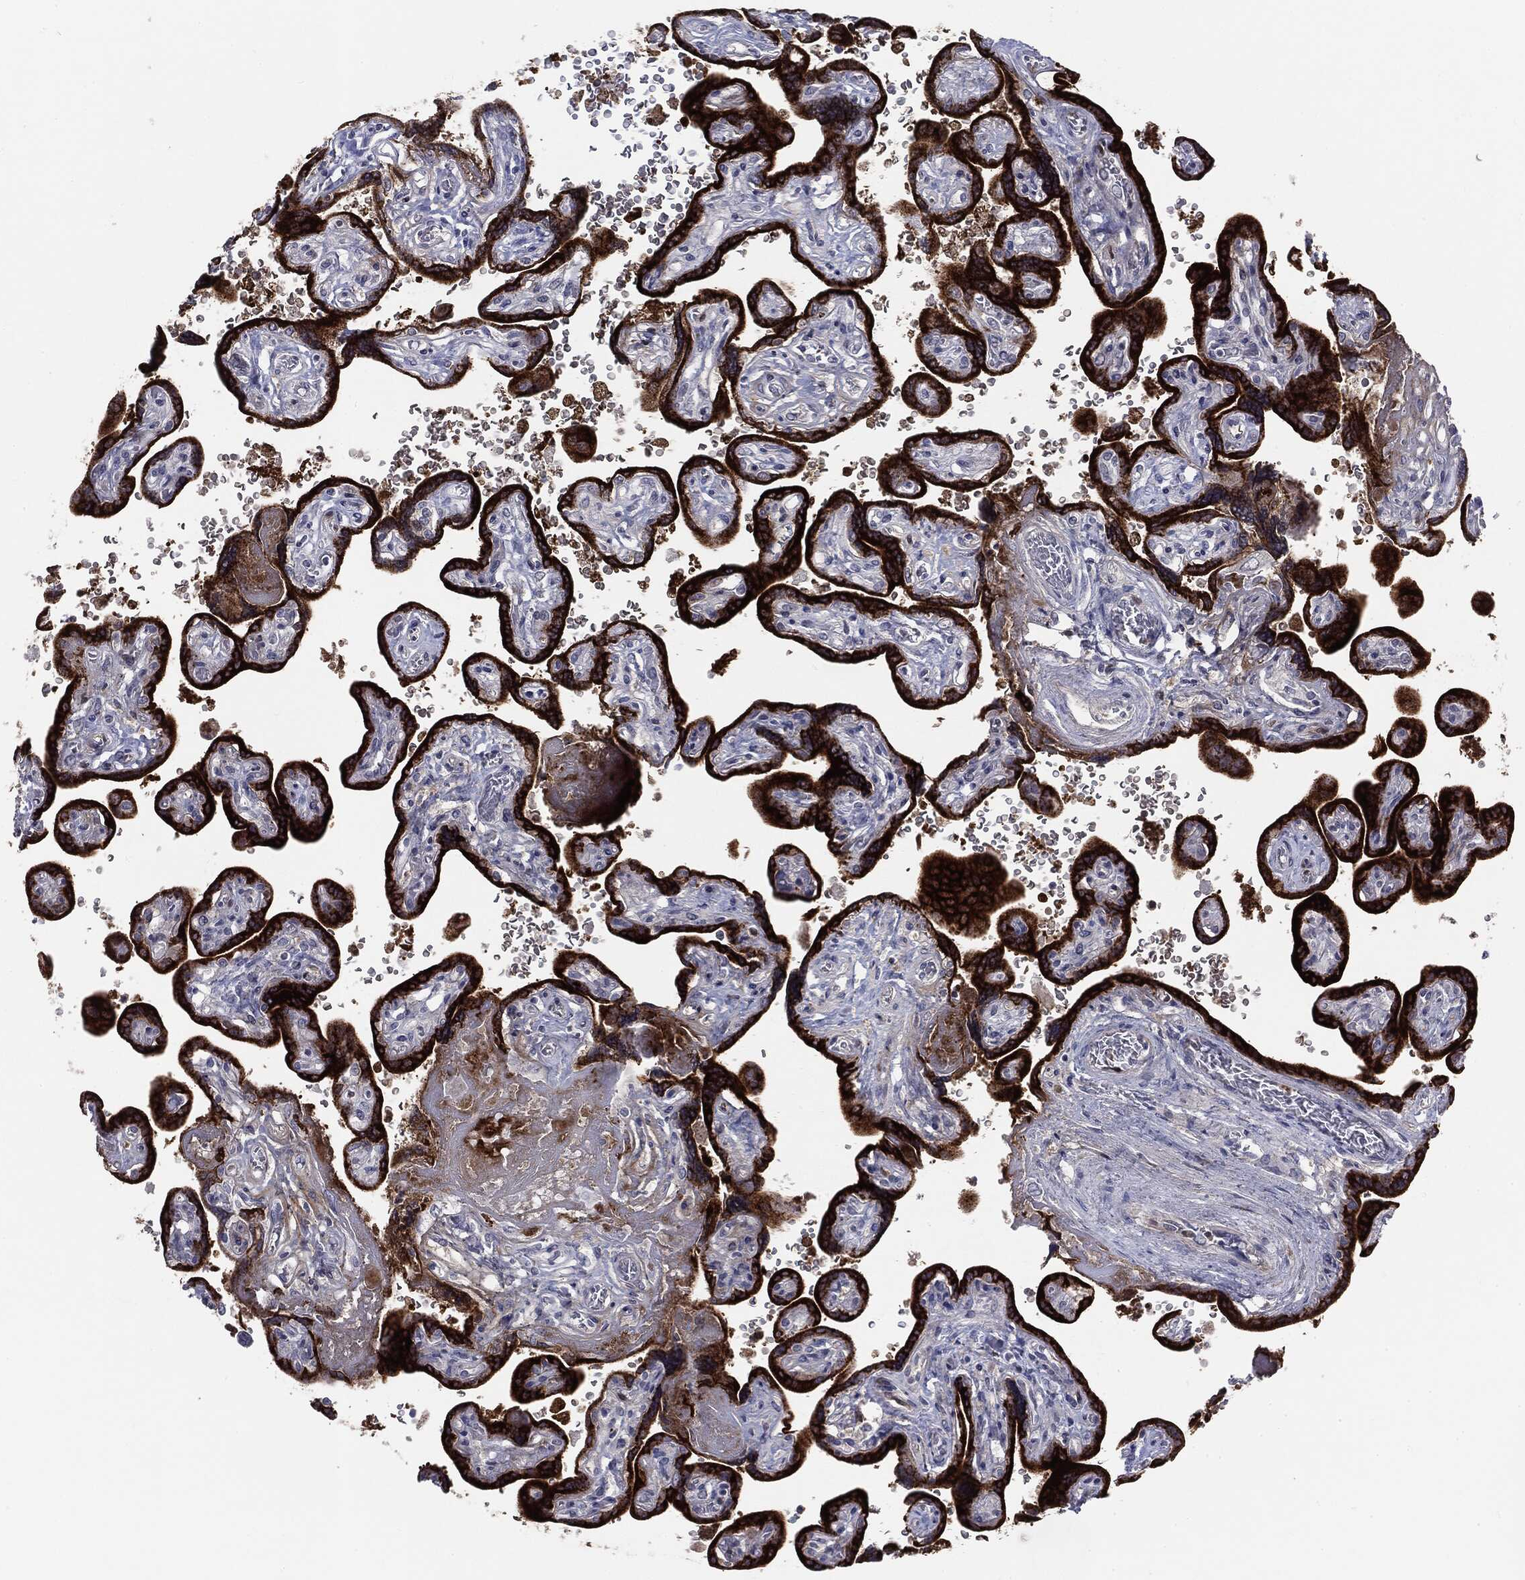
{"staining": {"intensity": "negative", "quantity": "none", "location": "none"}, "tissue": "placenta", "cell_type": "Decidual cells", "image_type": "normal", "snomed": [{"axis": "morphology", "description": "Normal tissue, NOS"}, {"axis": "topography", "description": "Placenta"}], "caption": "Immunohistochemistry photomicrograph of normal placenta: placenta stained with DAB (3,3'-diaminobenzidine) shows no significant protein expression in decidual cells.", "gene": "CGB1", "patient": {"sex": "female", "age": 32}}